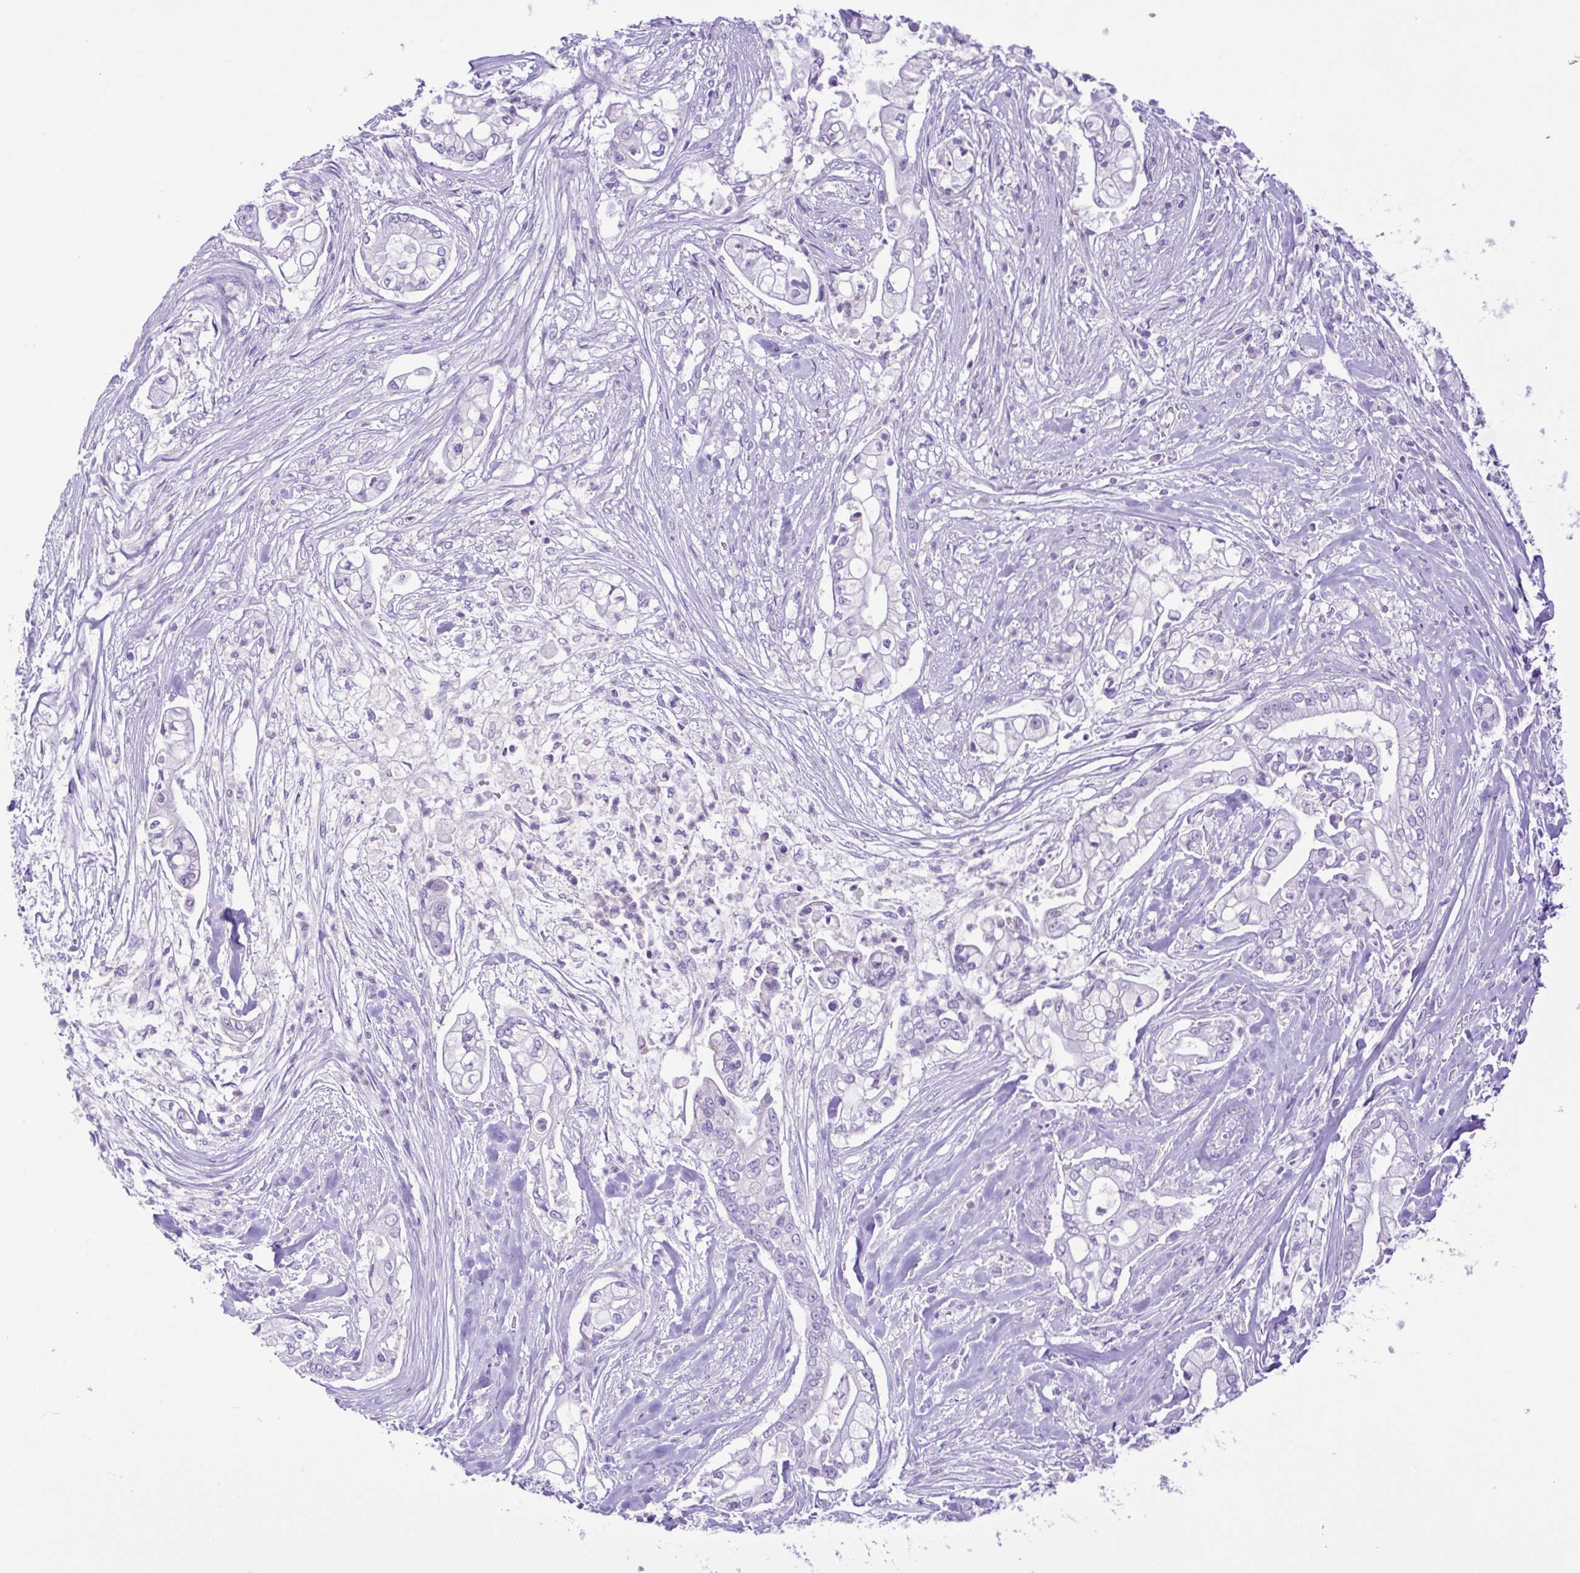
{"staining": {"intensity": "negative", "quantity": "none", "location": "none"}, "tissue": "pancreatic cancer", "cell_type": "Tumor cells", "image_type": "cancer", "snomed": [{"axis": "morphology", "description": "Adenocarcinoma, NOS"}, {"axis": "topography", "description": "Pancreas"}], "caption": "This is an immunohistochemistry histopathology image of pancreatic cancer (adenocarcinoma). There is no expression in tumor cells.", "gene": "SYT1", "patient": {"sex": "female", "age": 69}}